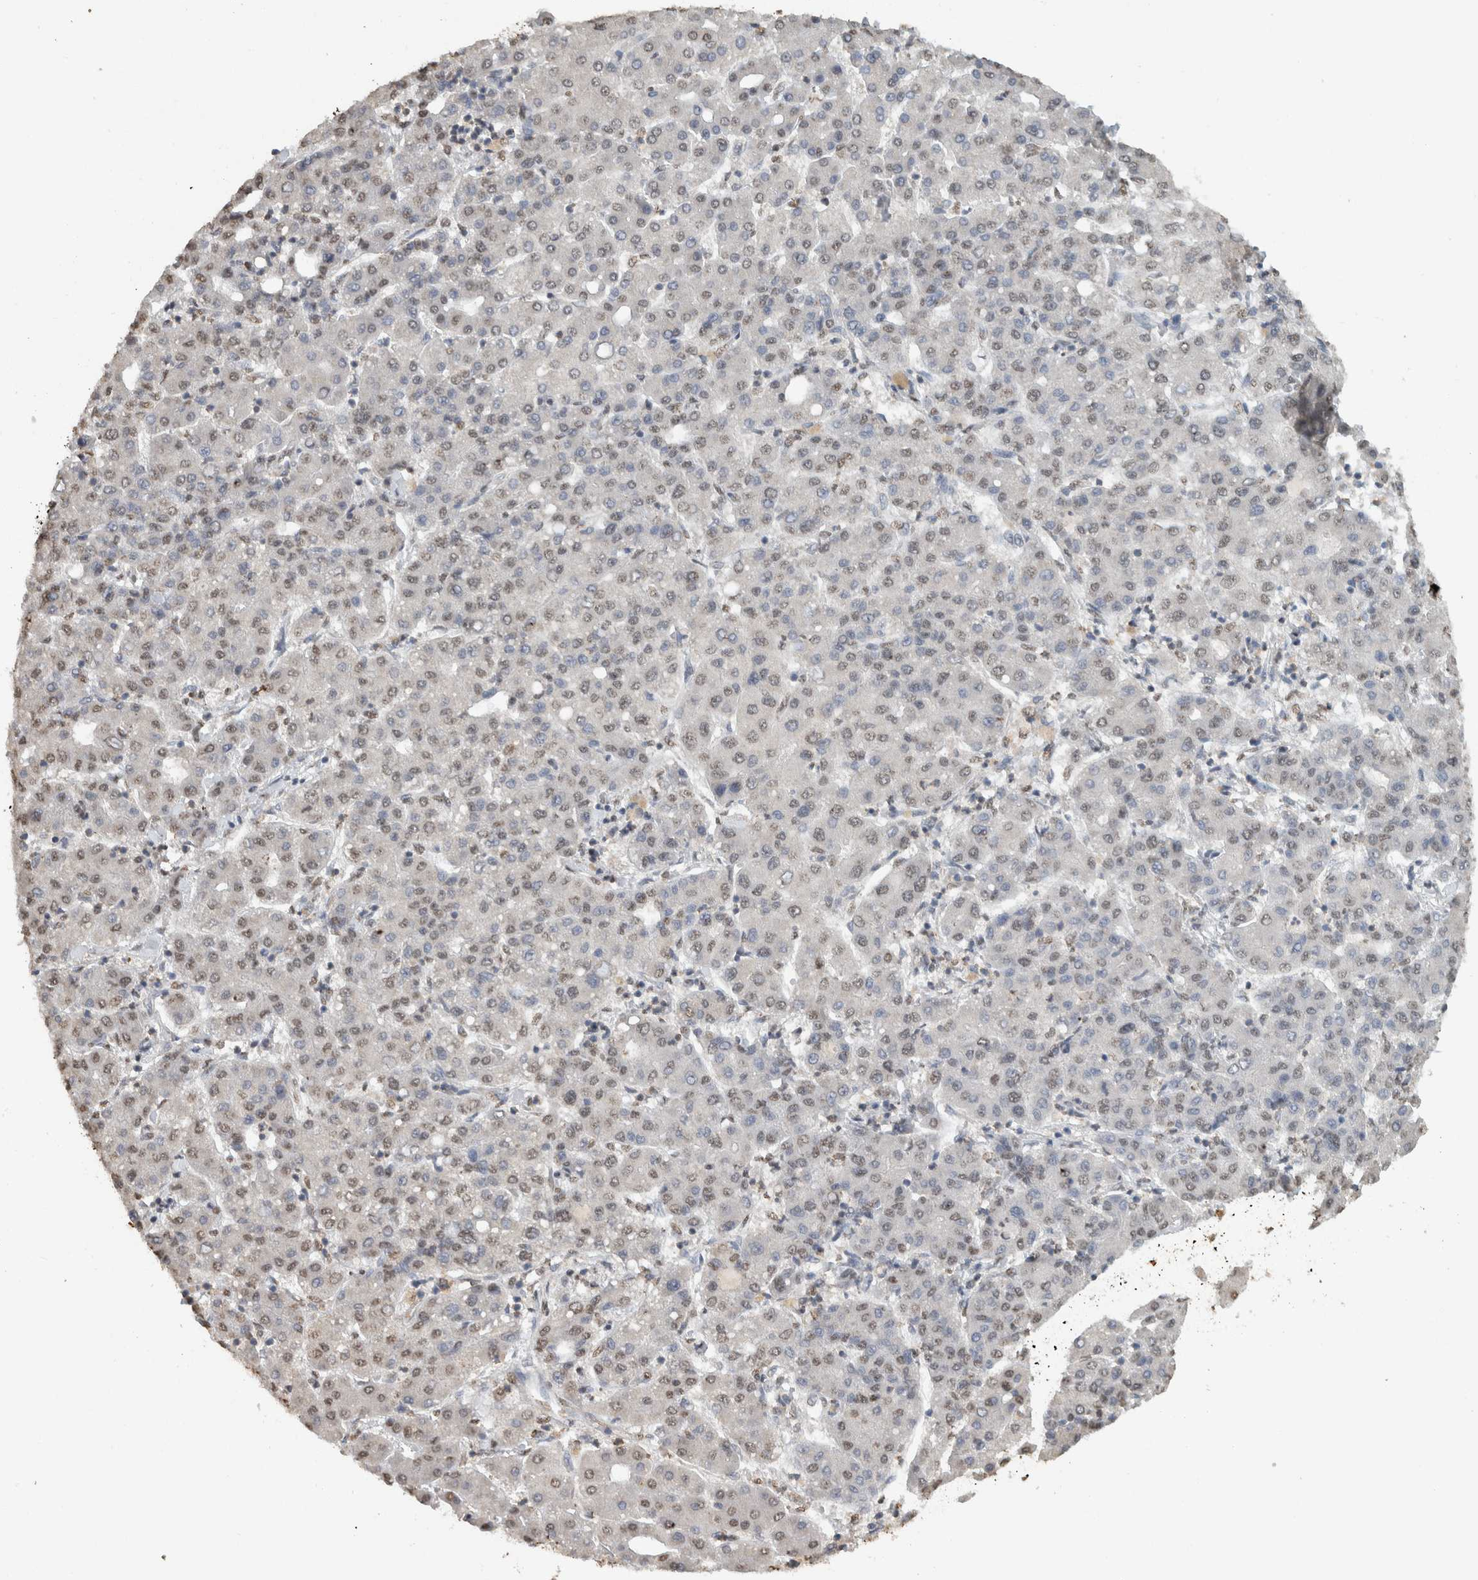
{"staining": {"intensity": "weak", "quantity": ">75%", "location": "nuclear"}, "tissue": "liver cancer", "cell_type": "Tumor cells", "image_type": "cancer", "snomed": [{"axis": "morphology", "description": "Carcinoma, Hepatocellular, NOS"}, {"axis": "topography", "description": "Liver"}], "caption": "A high-resolution photomicrograph shows immunohistochemistry staining of liver cancer (hepatocellular carcinoma), which demonstrates weak nuclear positivity in about >75% of tumor cells. (IHC, brightfield microscopy, high magnification).", "gene": "HAND2", "patient": {"sex": "male", "age": 65}}